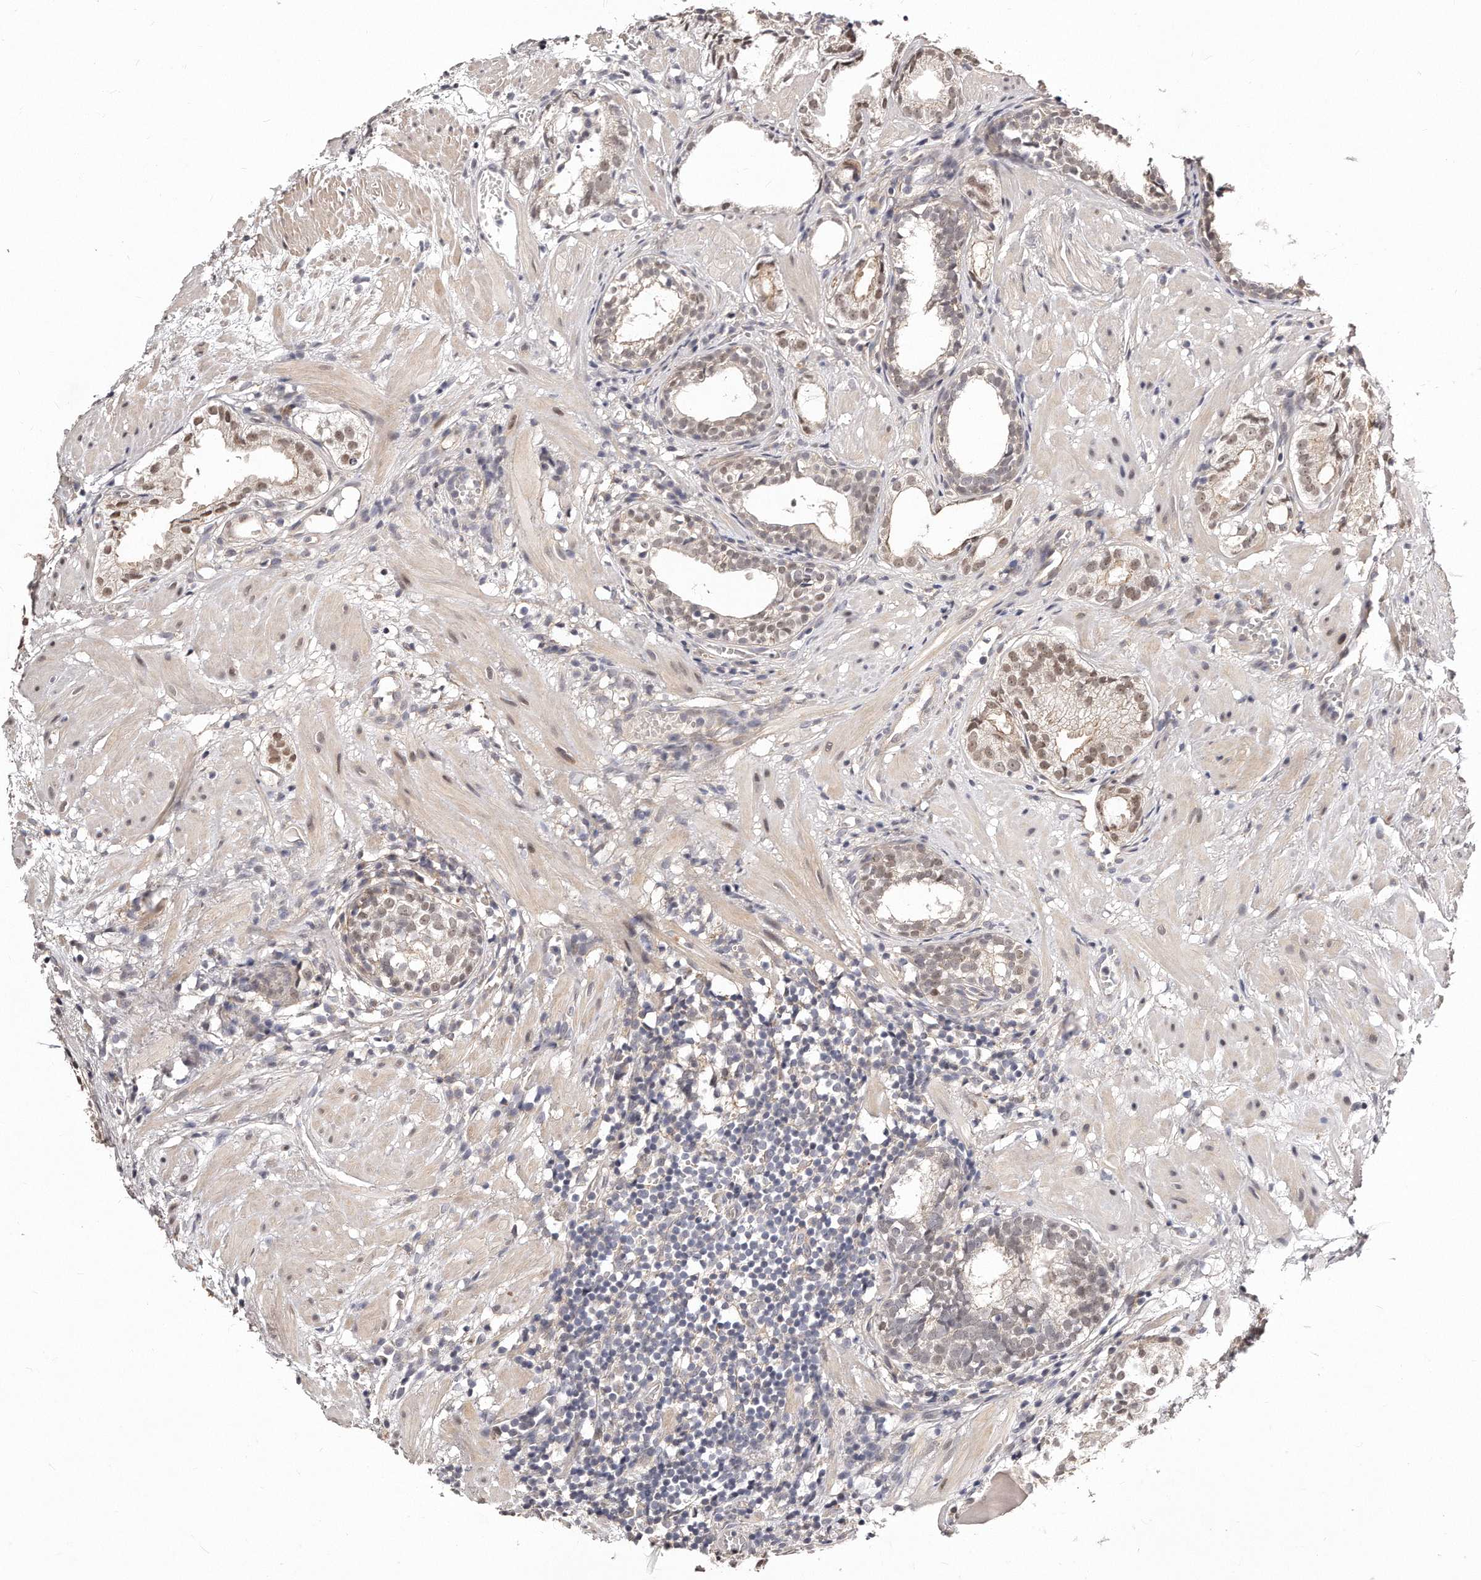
{"staining": {"intensity": "moderate", "quantity": "<25%", "location": "nuclear"}, "tissue": "prostate cancer", "cell_type": "Tumor cells", "image_type": "cancer", "snomed": [{"axis": "morphology", "description": "Adenocarcinoma, Low grade"}, {"axis": "topography", "description": "Prostate"}], "caption": "About <25% of tumor cells in prostate cancer (low-grade adenocarcinoma) reveal moderate nuclear protein staining as visualized by brown immunohistochemical staining.", "gene": "CASZ1", "patient": {"sex": "male", "age": 88}}